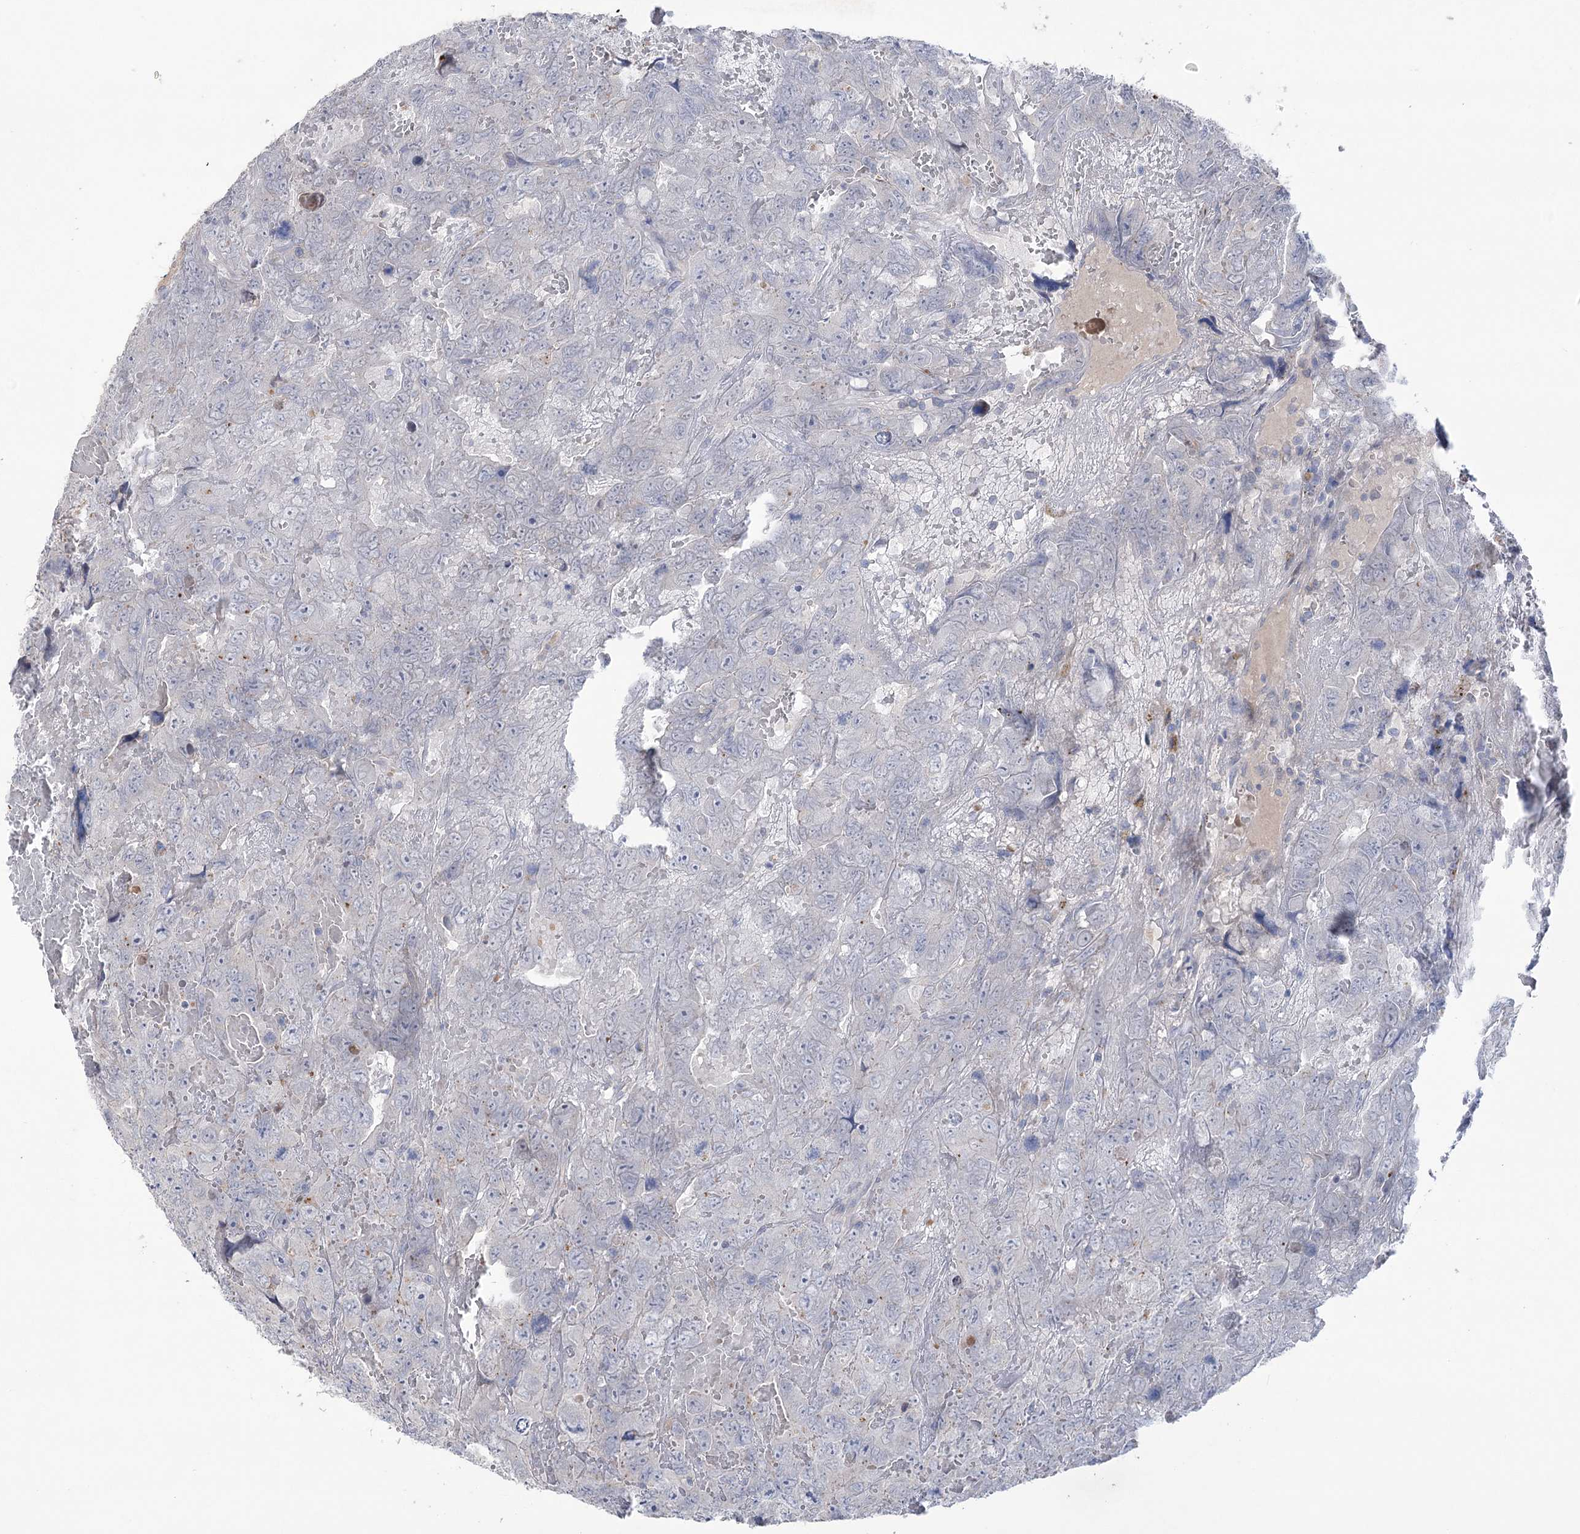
{"staining": {"intensity": "negative", "quantity": "none", "location": "none"}, "tissue": "testis cancer", "cell_type": "Tumor cells", "image_type": "cancer", "snomed": [{"axis": "morphology", "description": "Carcinoma, Embryonal, NOS"}, {"axis": "topography", "description": "Testis"}], "caption": "An immunohistochemistry (IHC) micrograph of testis cancer (embryonal carcinoma) is shown. There is no staining in tumor cells of testis cancer (embryonal carcinoma). (DAB immunohistochemistry (IHC) visualized using brightfield microscopy, high magnification).", "gene": "MTCH2", "patient": {"sex": "male", "age": 45}}